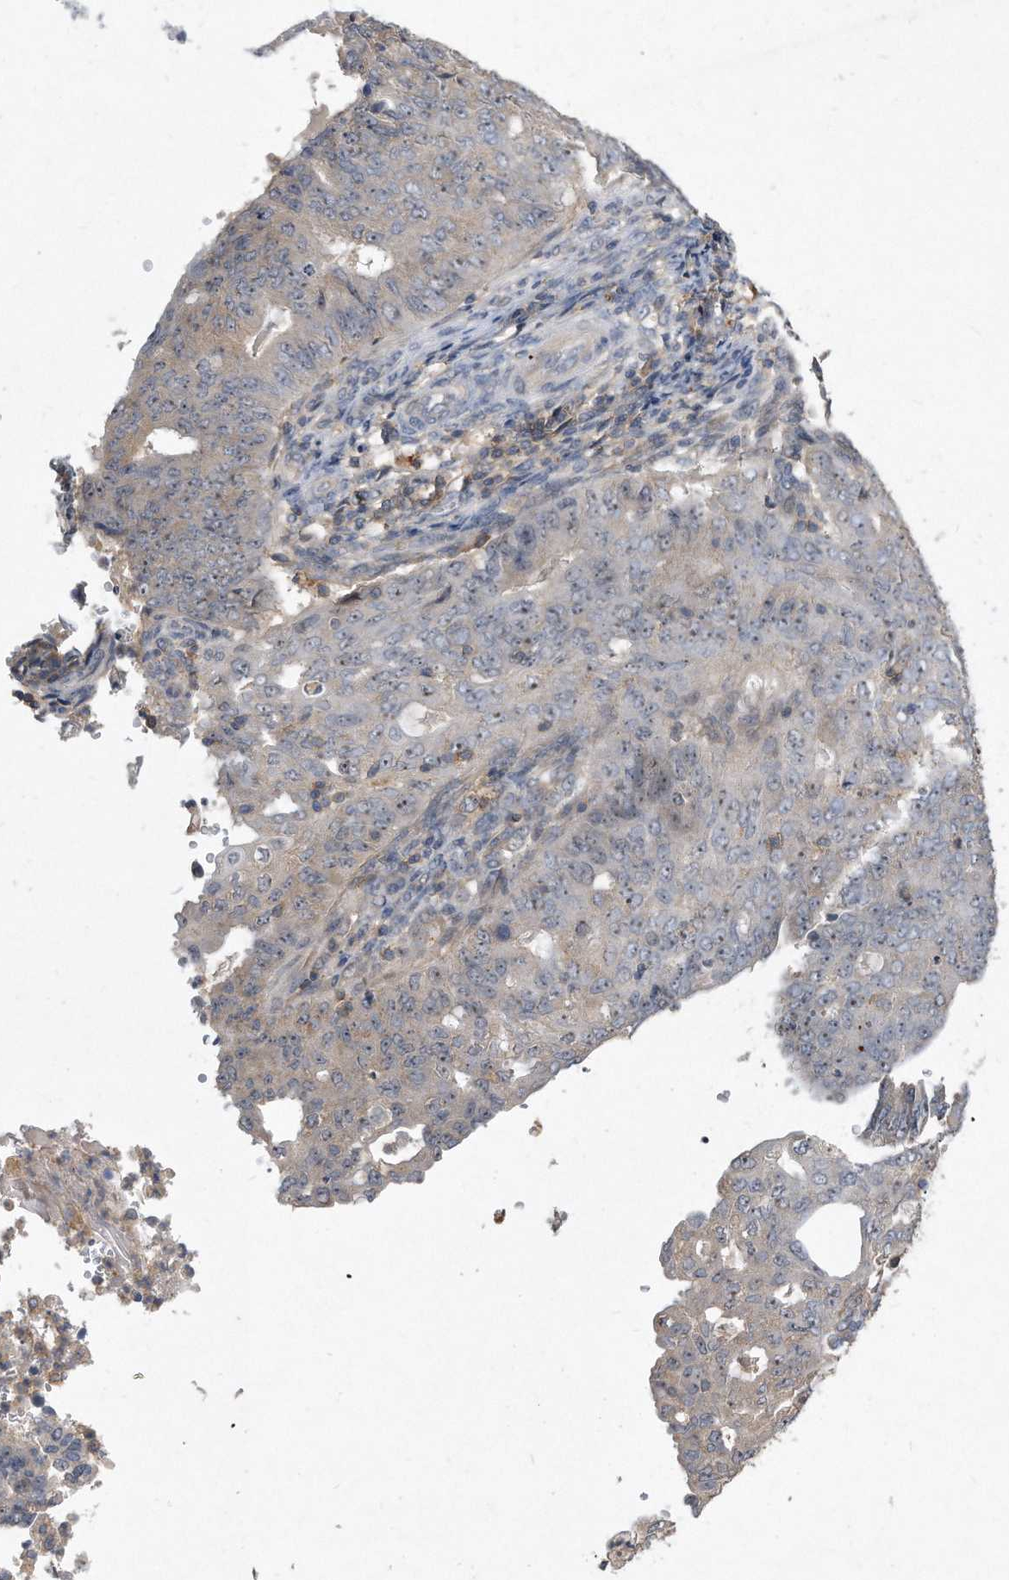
{"staining": {"intensity": "weak", "quantity": "<25%", "location": "nuclear"}, "tissue": "endometrial cancer", "cell_type": "Tumor cells", "image_type": "cancer", "snomed": [{"axis": "morphology", "description": "Adenocarcinoma, NOS"}, {"axis": "topography", "description": "Endometrium"}], "caption": "This is an IHC histopathology image of adenocarcinoma (endometrial). There is no expression in tumor cells.", "gene": "PGBD2", "patient": {"sex": "female", "age": 32}}